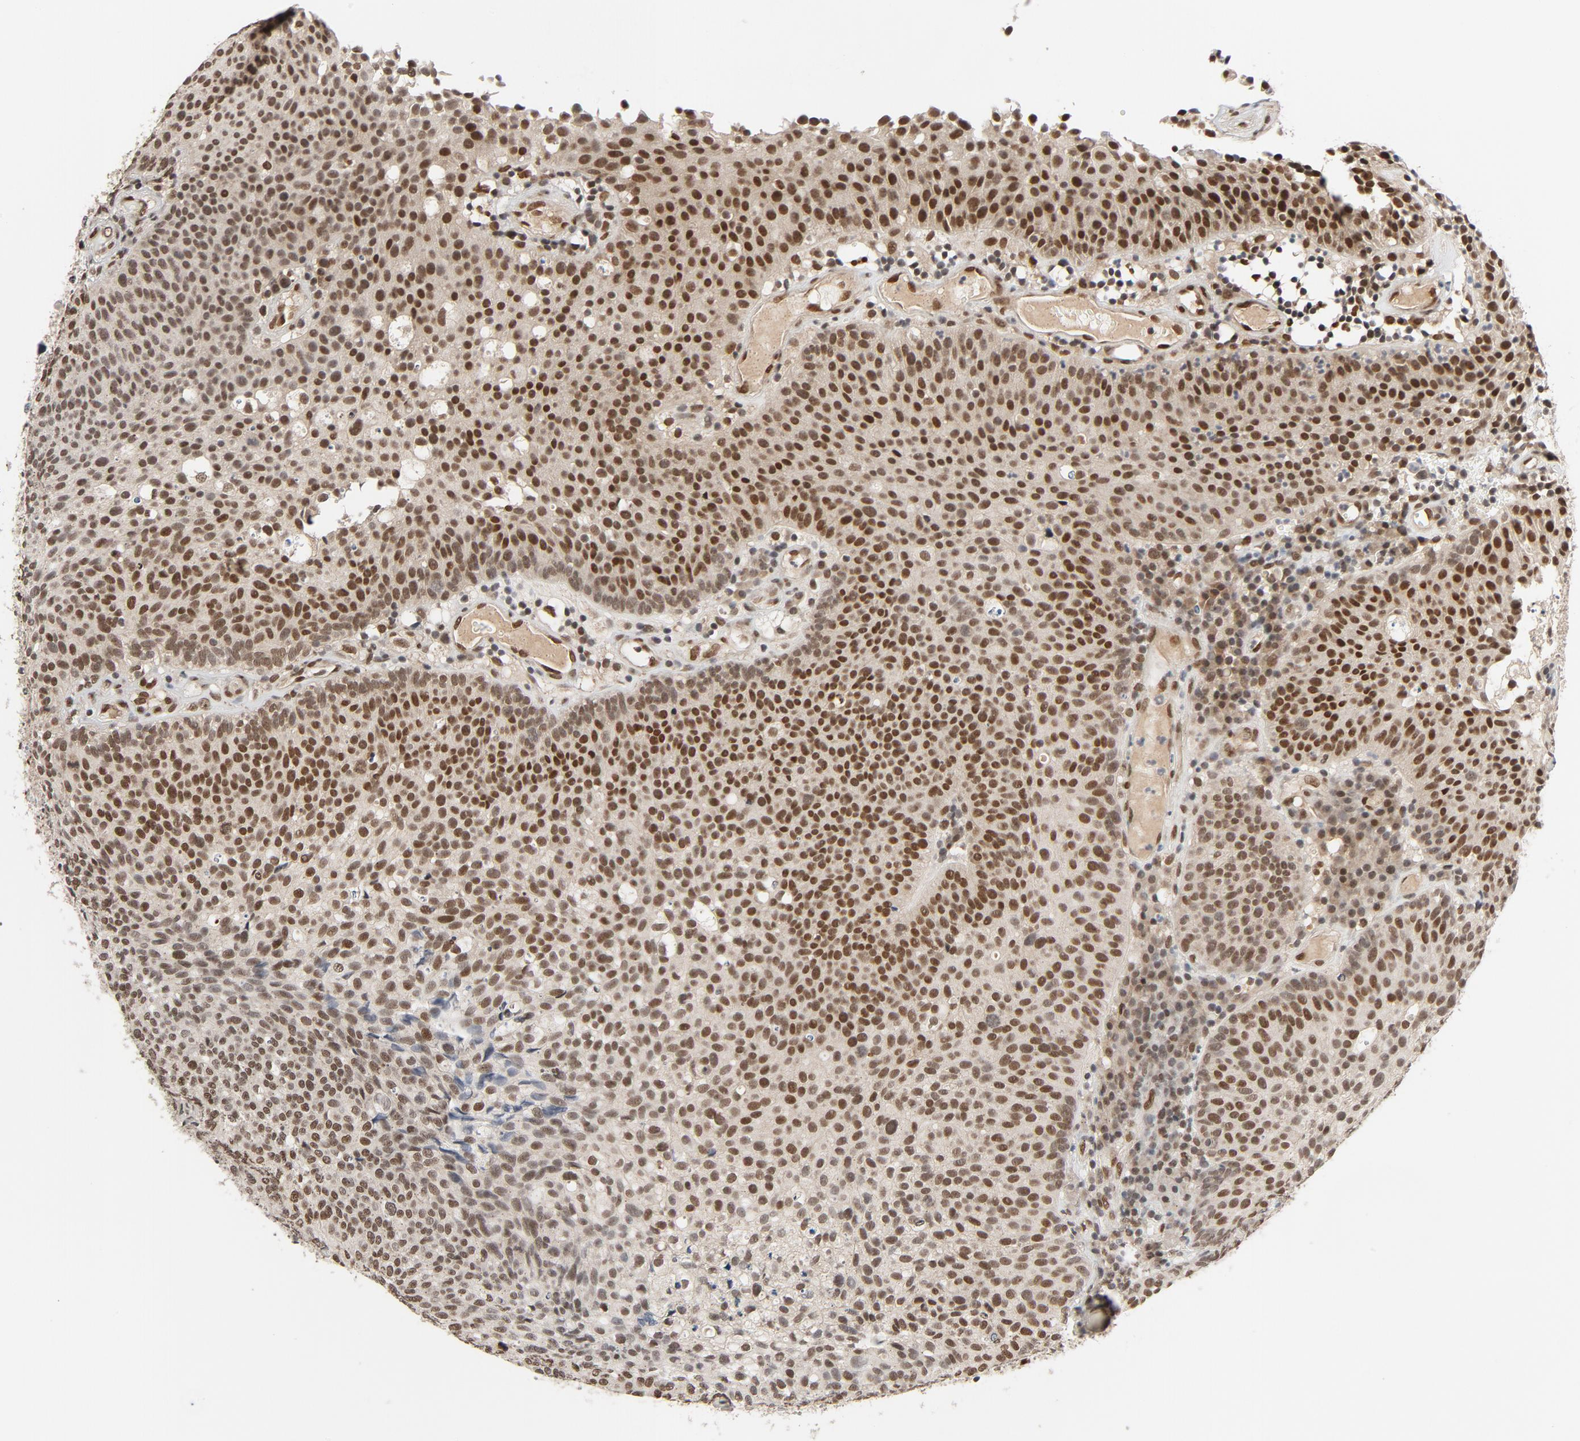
{"staining": {"intensity": "strong", "quantity": ">75%", "location": "nuclear"}, "tissue": "urothelial cancer", "cell_type": "Tumor cells", "image_type": "cancer", "snomed": [{"axis": "morphology", "description": "Urothelial carcinoma, Low grade"}, {"axis": "topography", "description": "Urinary bladder"}], "caption": "A brown stain highlights strong nuclear expression of a protein in human urothelial cancer tumor cells.", "gene": "SMARCD1", "patient": {"sex": "male", "age": 85}}